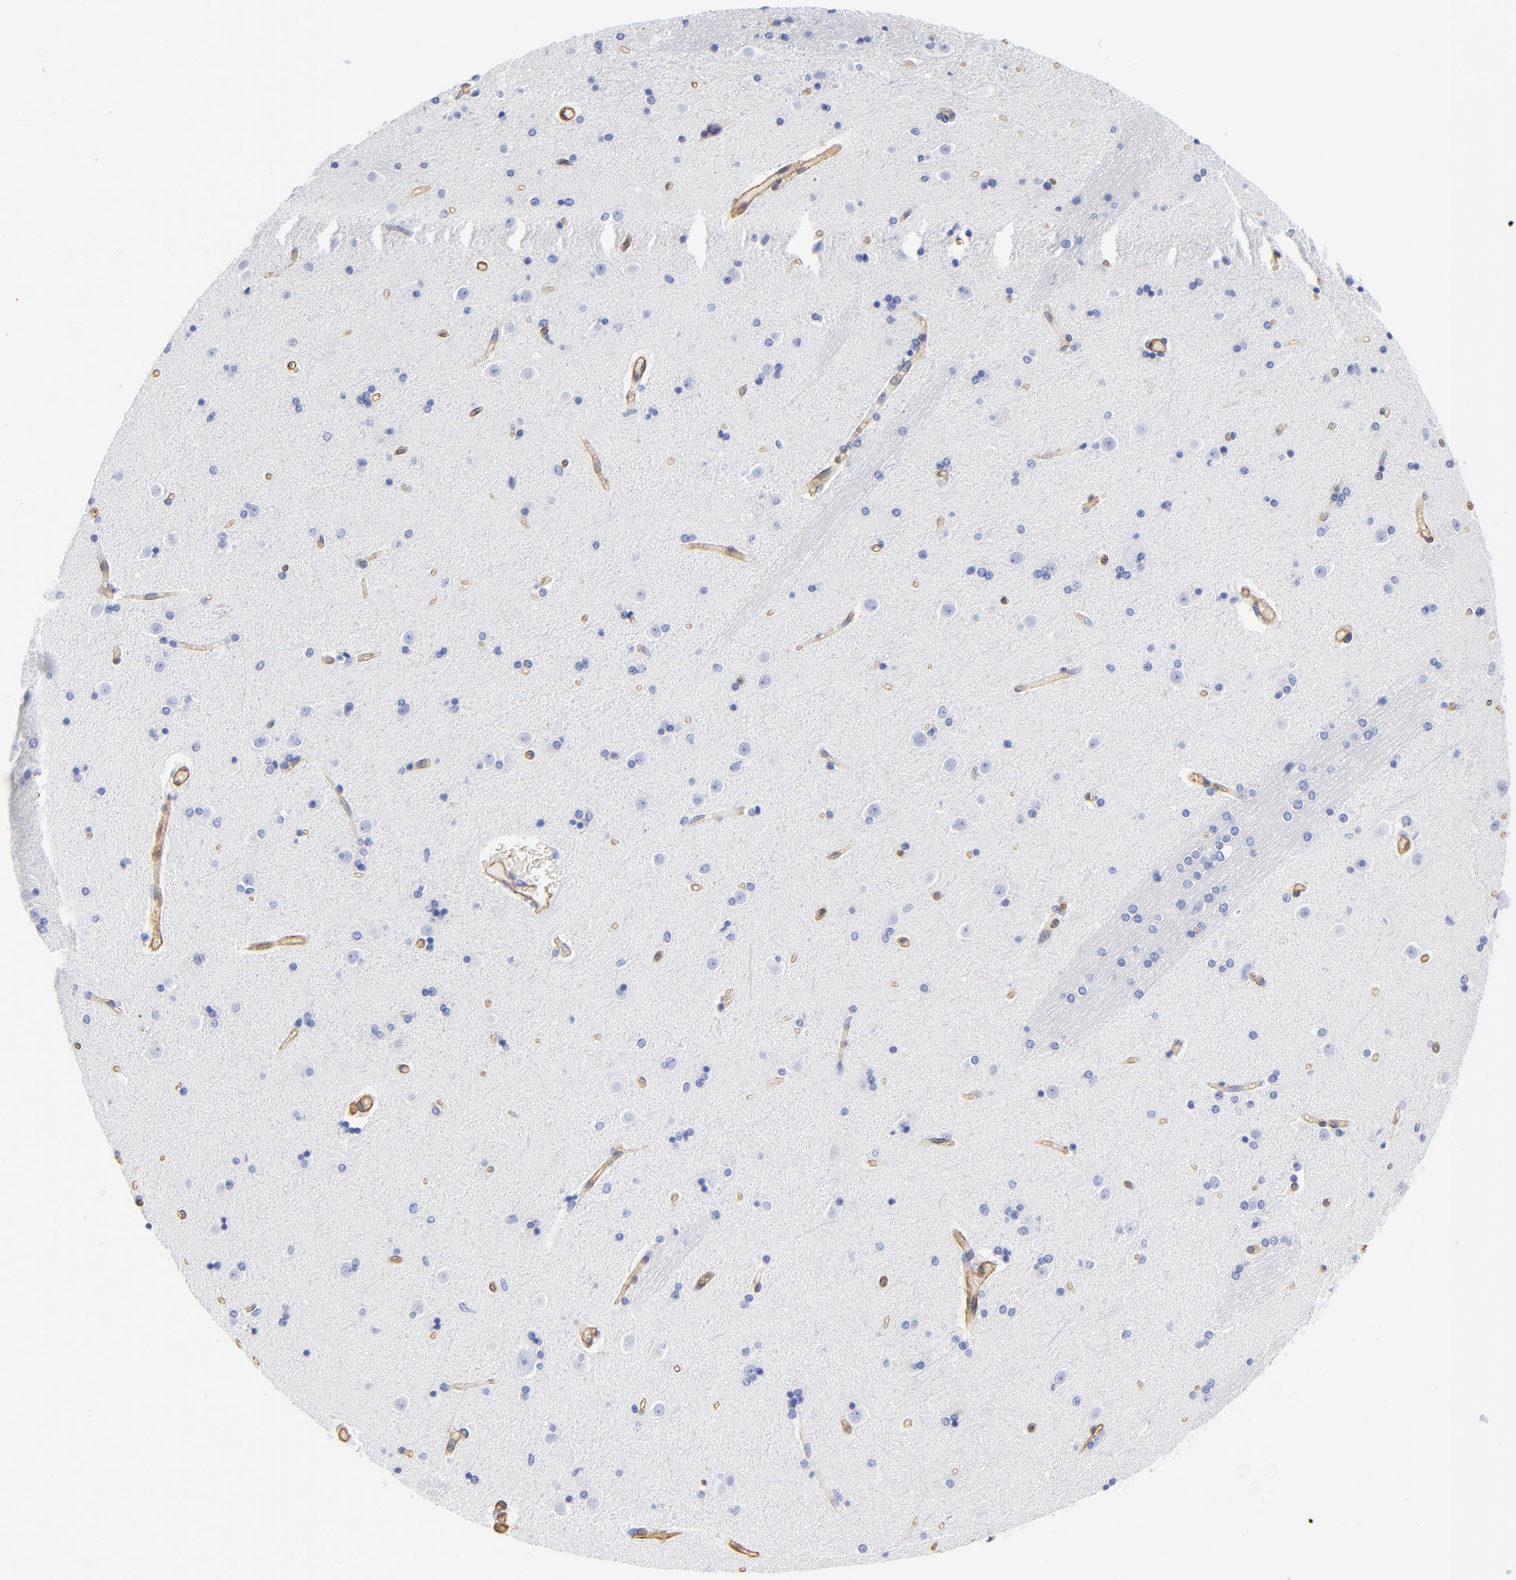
{"staining": {"intensity": "negative", "quantity": "none", "location": "none"}, "tissue": "caudate", "cell_type": "Neuronal cells", "image_type": "normal", "snomed": [{"axis": "morphology", "description": "Normal tissue, NOS"}, {"axis": "topography", "description": "Lateral ventricle wall"}], "caption": "Neuronal cells show no significant protein expression in normal caudate. Brightfield microscopy of immunohistochemistry stained with DAB (brown) and hematoxylin (blue), captured at high magnification.", "gene": "TAGLN2", "patient": {"sex": "female", "age": 54}}